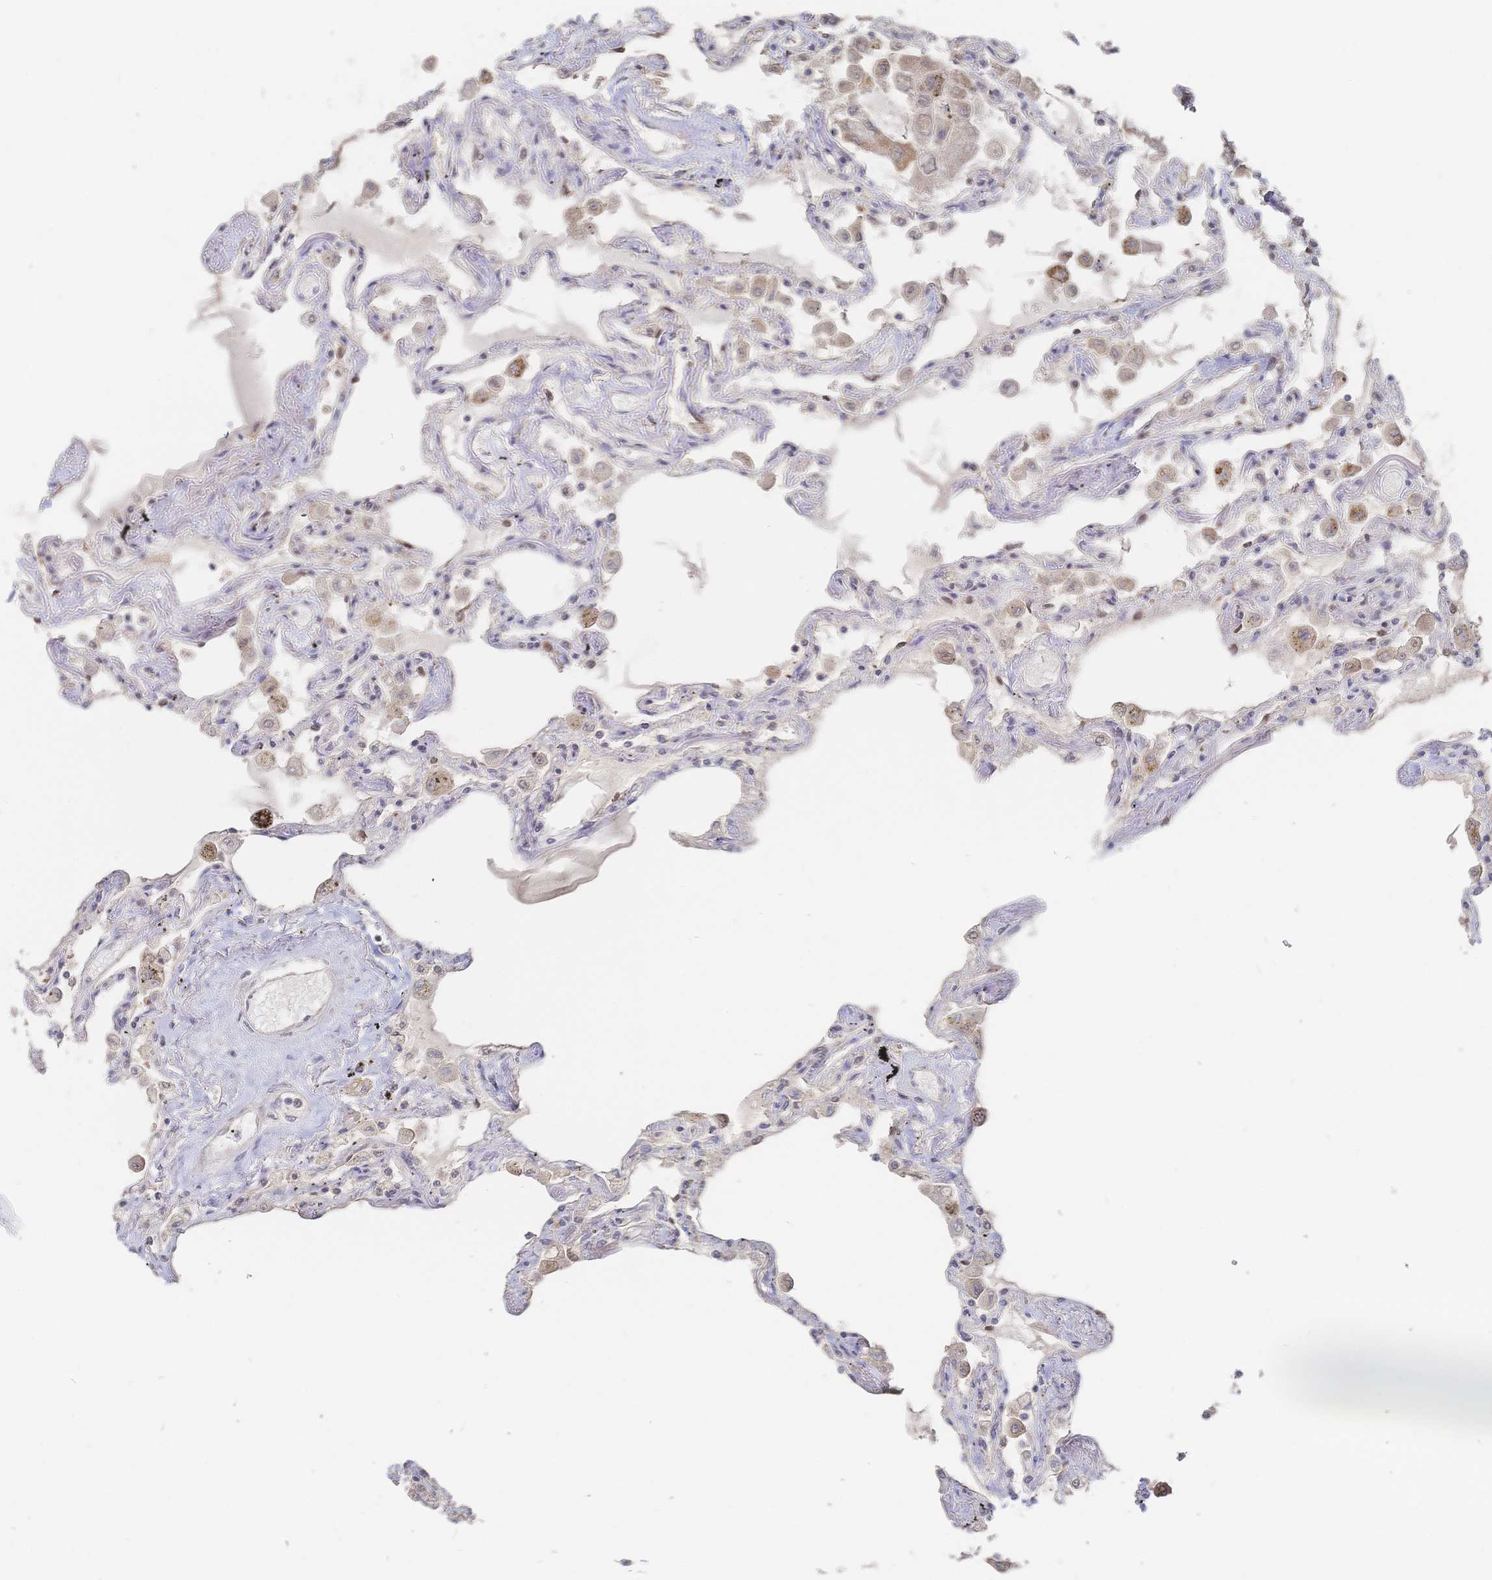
{"staining": {"intensity": "weak", "quantity": "<25%", "location": "cytoplasmic/membranous"}, "tissue": "lung", "cell_type": "Alveolar cells", "image_type": "normal", "snomed": [{"axis": "morphology", "description": "Normal tissue, NOS"}, {"axis": "morphology", "description": "Adenocarcinoma, NOS"}, {"axis": "topography", "description": "Cartilage tissue"}, {"axis": "topography", "description": "Lung"}], "caption": "IHC image of benign lung: lung stained with DAB displays no significant protein staining in alveolar cells.", "gene": "LRP5", "patient": {"sex": "female", "age": 67}}